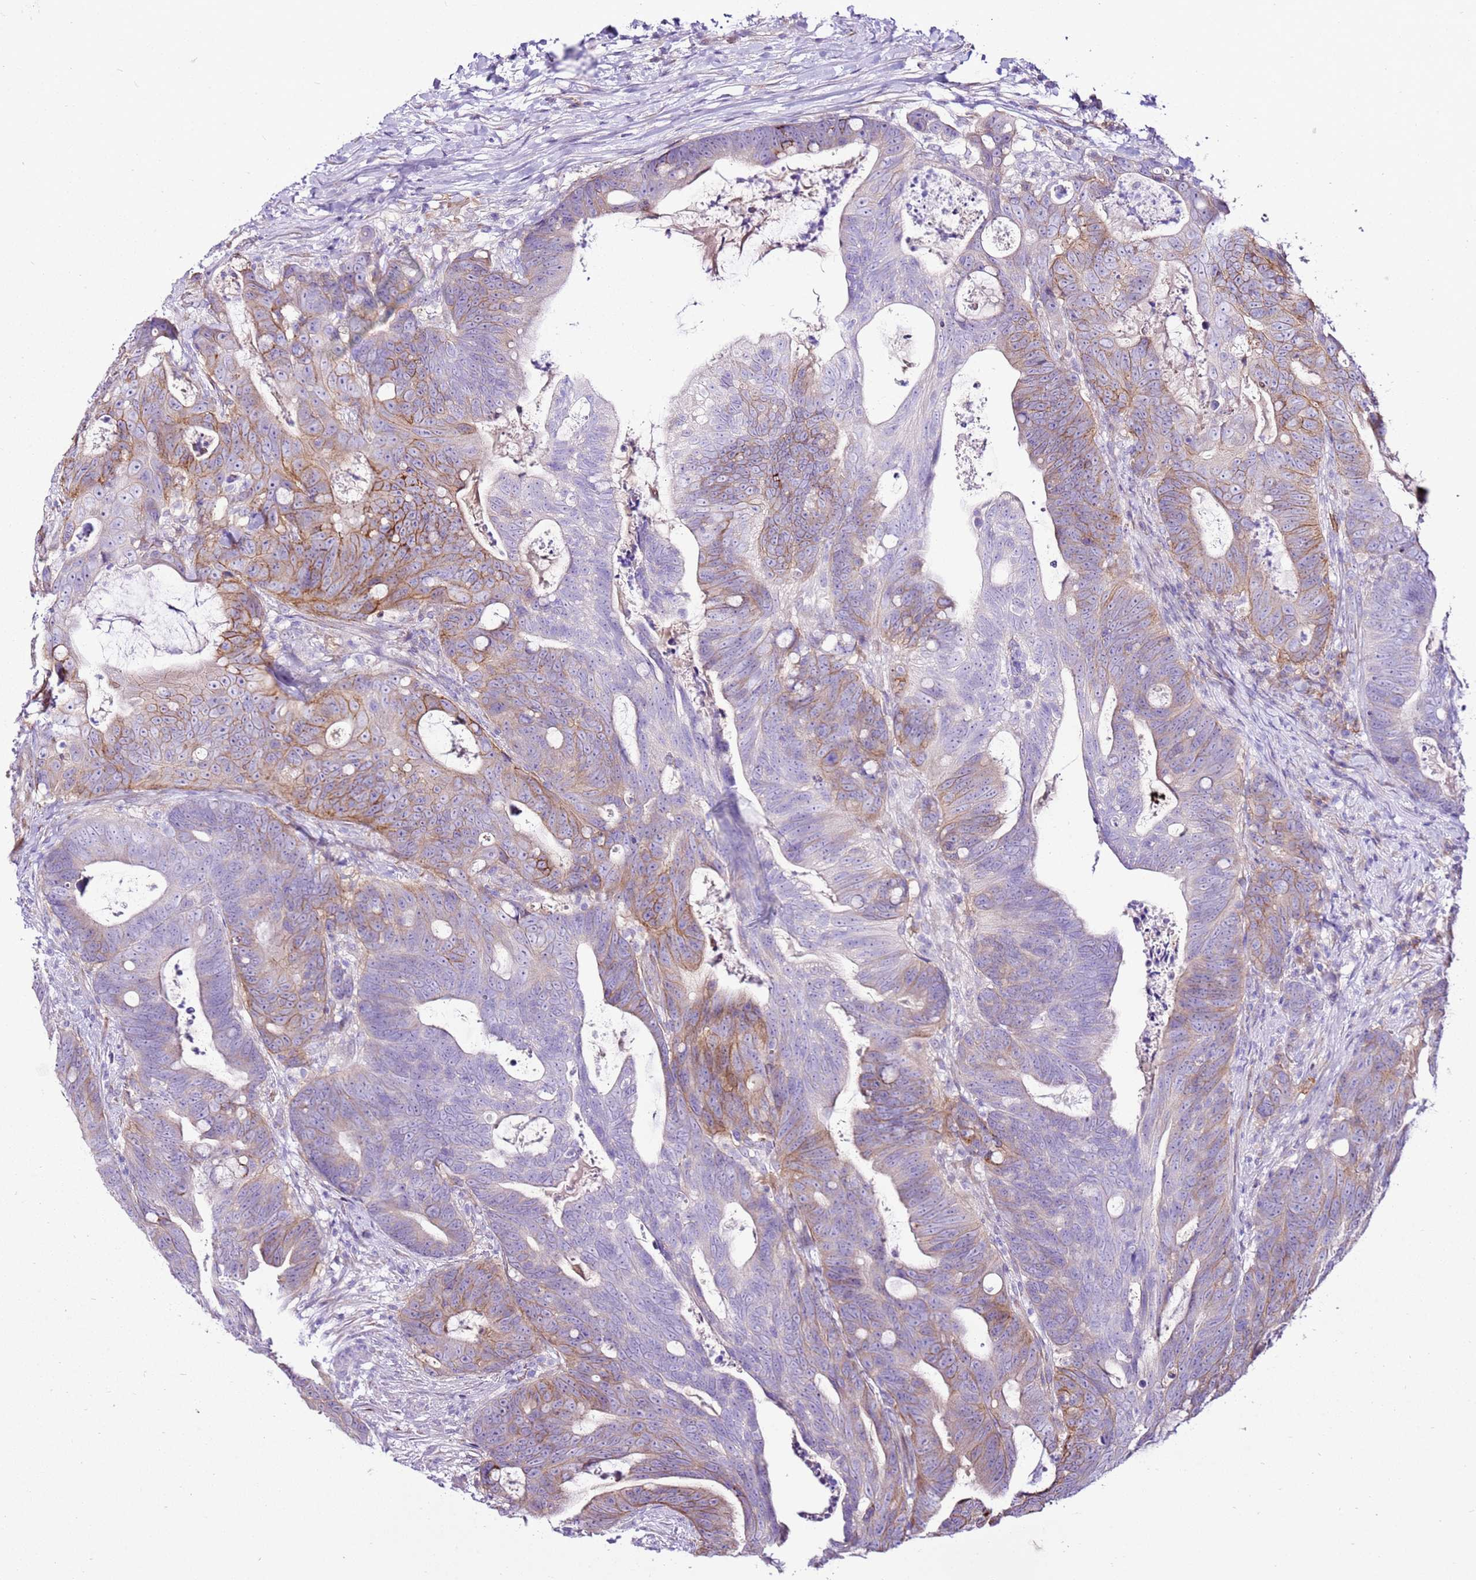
{"staining": {"intensity": "moderate", "quantity": "25%-75%", "location": "cytoplasmic/membranous"}, "tissue": "colorectal cancer", "cell_type": "Tumor cells", "image_type": "cancer", "snomed": [{"axis": "morphology", "description": "Adenocarcinoma, NOS"}, {"axis": "topography", "description": "Colon"}], "caption": "There is medium levels of moderate cytoplasmic/membranous expression in tumor cells of adenocarcinoma (colorectal), as demonstrated by immunohistochemical staining (brown color).", "gene": "SLC38A5", "patient": {"sex": "female", "age": 82}}